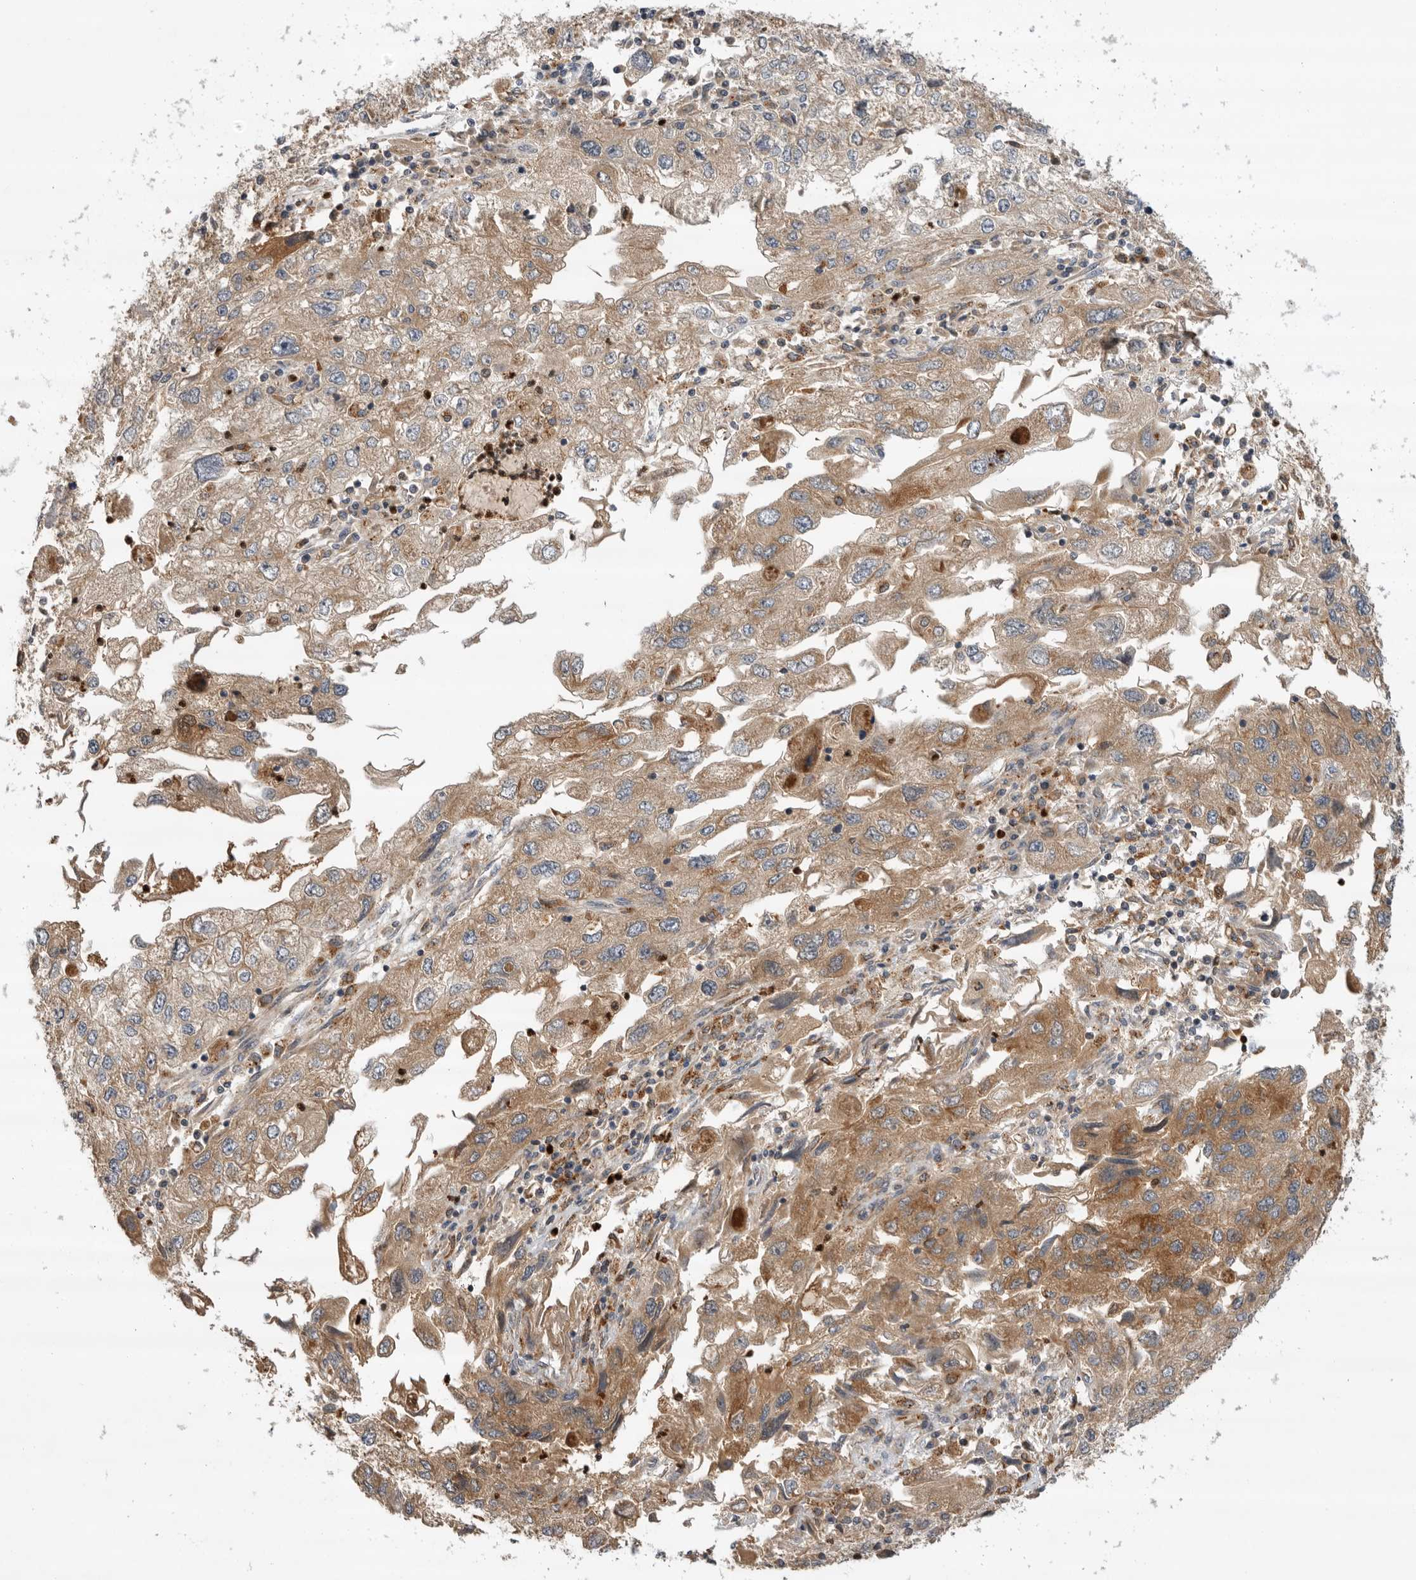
{"staining": {"intensity": "weak", "quantity": ">75%", "location": "cytoplasmic/membranous"}, "tissue": "endometrial cancer", "cell_type": "Tumor cells", "image_type": "cancer", "snomed": [{"axis": "morphology", "description": "Adenocarcinoma, NOS"}, {"axis": "topography", "description": "Endometrium"}], "caption": "Protein staining of endometrial cancer tissue displays weak cytoplasmic/membranous positivity in about >75% of tumor cells. (brown staining indicates protein expression, while blue staining denotes nuclei).", "gene": "GNE", "patient": {"sex": "female", "age": 49}}